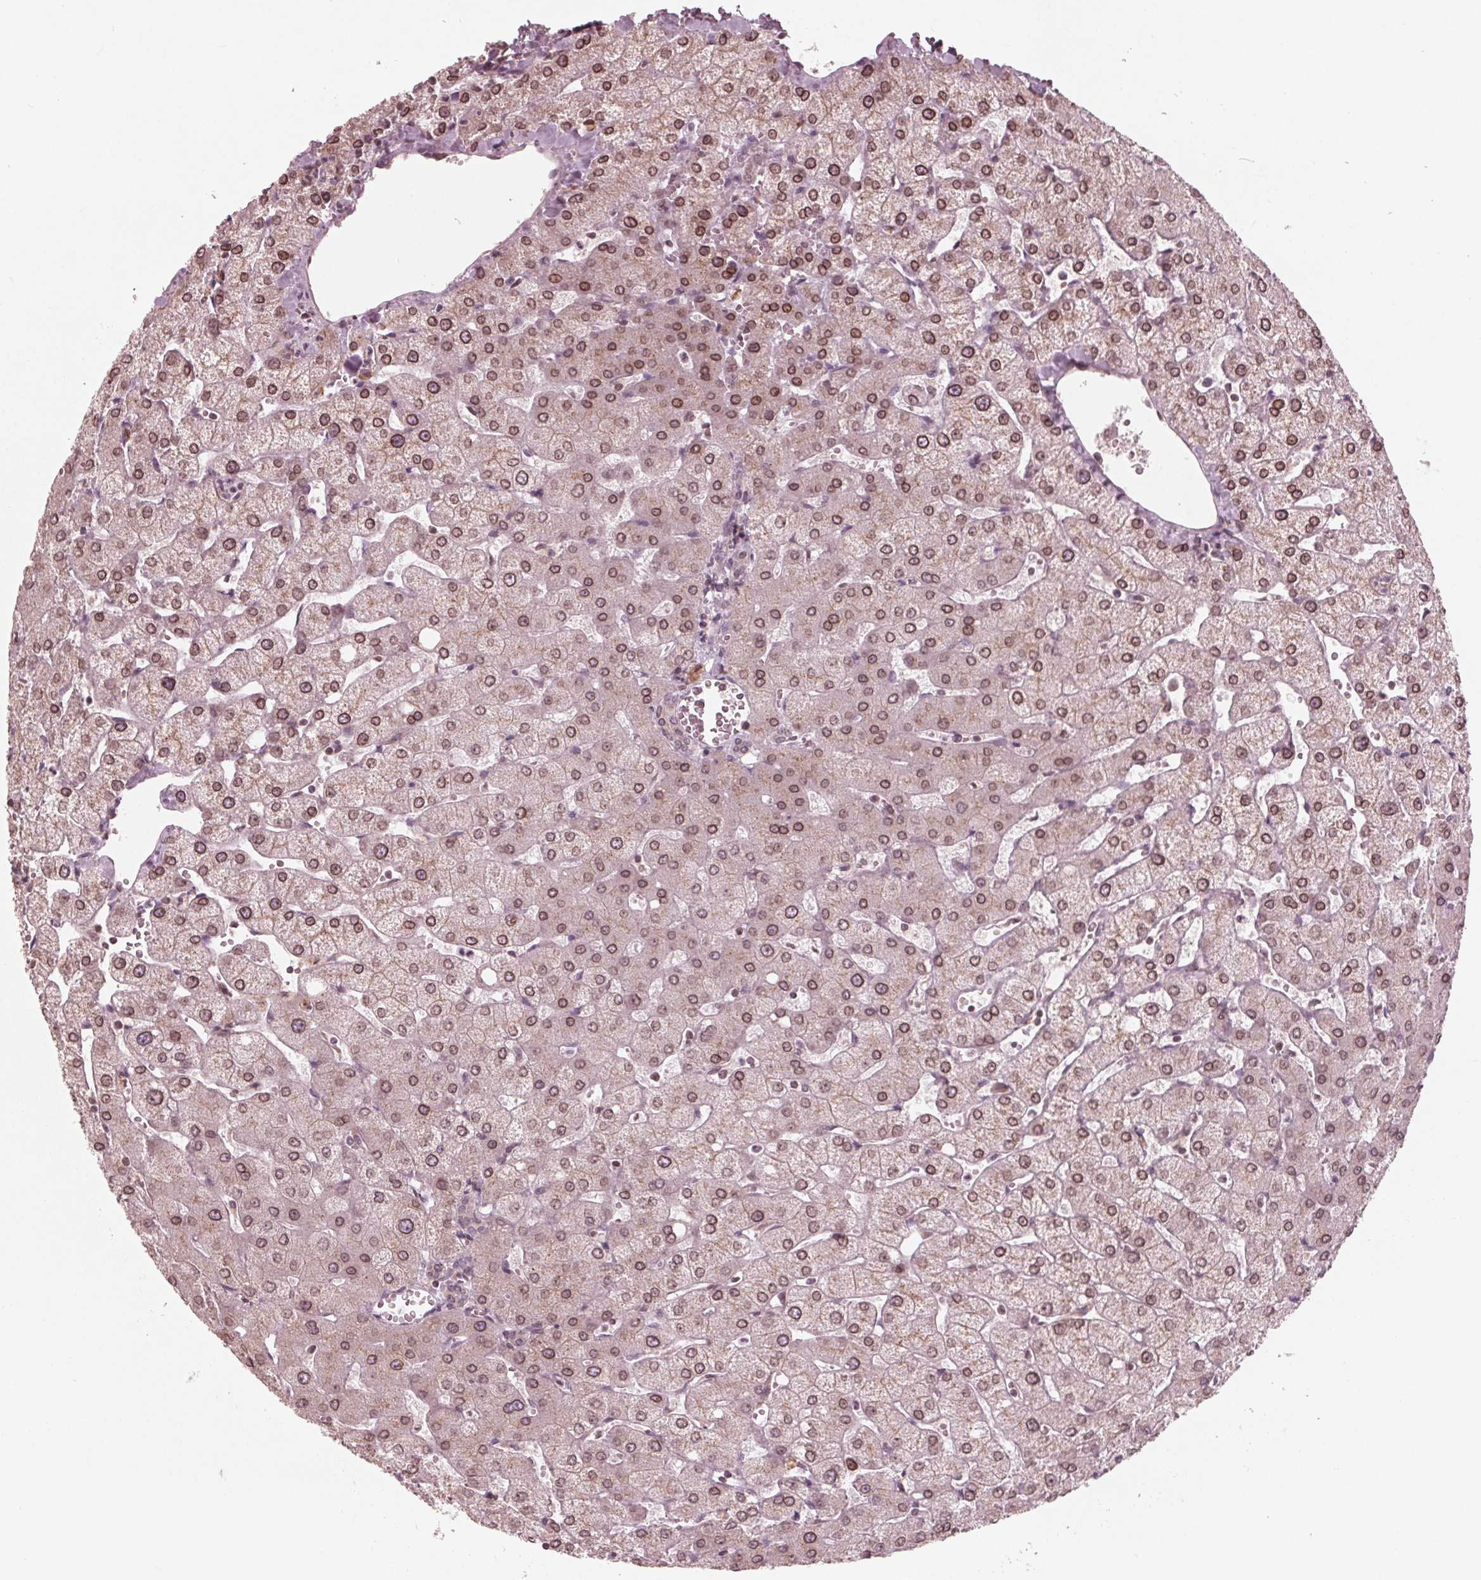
{"staining": {"intensity": "negative", "quantity": "none", "location": "none"}, "tissue": "liver", "cell_type": "Cholangiocytes", "image_type": "normal", "snomed": [{"axis": "morphology", "description": "Normal tissue, NOS"}, {"axis": "topography", "description": "Liver"}], "caption": "Liver was stained to show a protein in brown. There is no significant expression in cholangiocytes. (DAB immunohistochemistry visualized using brightfield microscopy, high magnification).", "gene": "NUP210", "patient": {"sex": "female", "age": 54}}